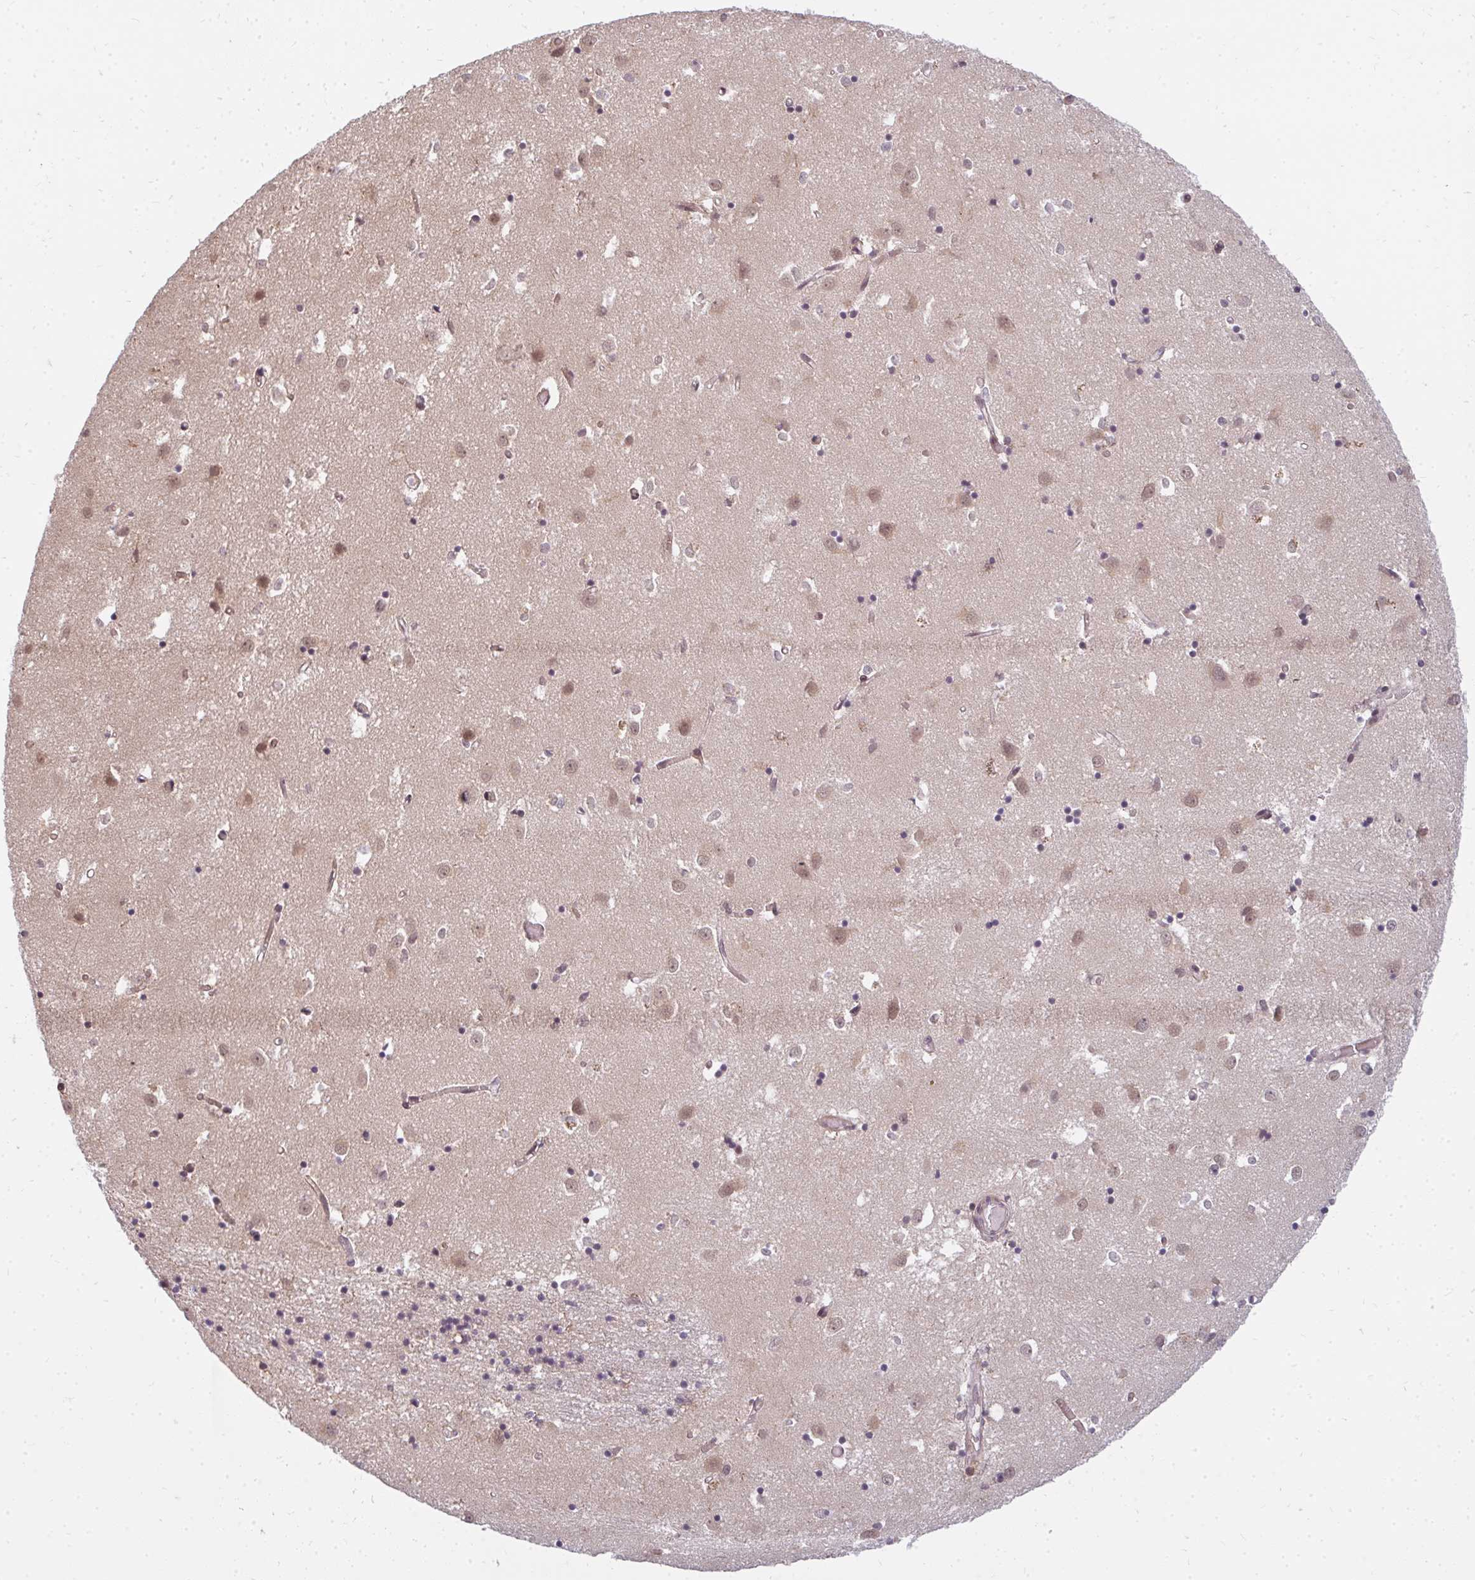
{"staining": {"intensity": "moderate", "quantity": "<25%", "location": "nuclear"}, "tissue": "caudate", "cell_type": "Glial cells", "image_type": "normal", "snomed": [{"axis": "morphology", "description": "Normal tissue, NOS"}, {"axis": "topography", "description": "Lateral ventricle wall"}], "caption": "Immunohistochemistry (IHC) photomicrograph of unremarkable human caudate stained for a protein (brown), which exhibits low levels of moderate nuclear expression in approximately <25% of glial cells.", "gene": "GTF3C6", "patient": {"sex": "male", "age": 70}}